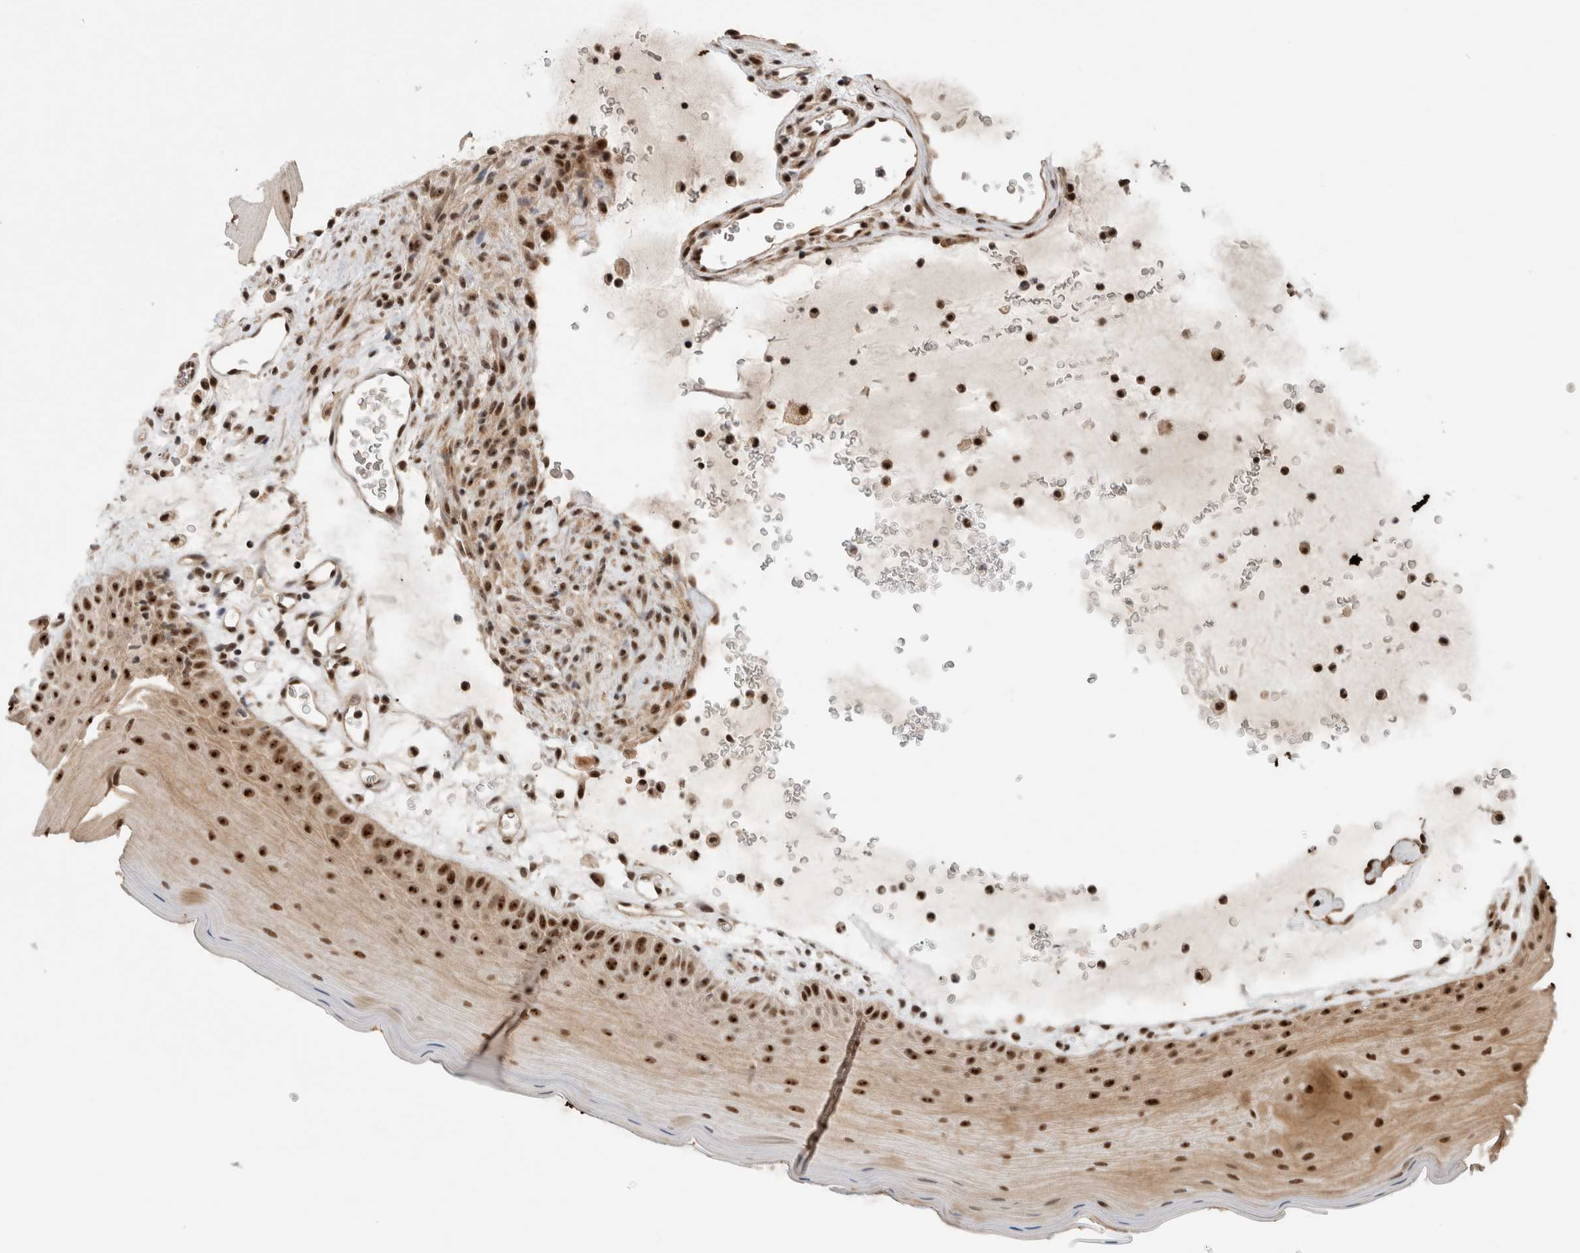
{"staining": {"intensity": "strong", "quantity": ">75%", "location": "cytoplasmic/membranous,nuclear"}, "tissue": "oral mucosa", "cell_type": "Squamous epithelial cells", "image_type": "normal", "snomed": [{"axis": "morphology", "description": "Normal tissue, NOS"}, {"axis": "topography", "description": "Oral tissue"}], "caption": "About >75% of squamous epithelial cells in unremarkable human oral mucosa display strong cytoplasmic/membranous,nuclear protein staining as visualized by brown immunohistochemical staining.", "gene": "MPHOSPH6", "patient": {"sex": "male", "age": 13}}